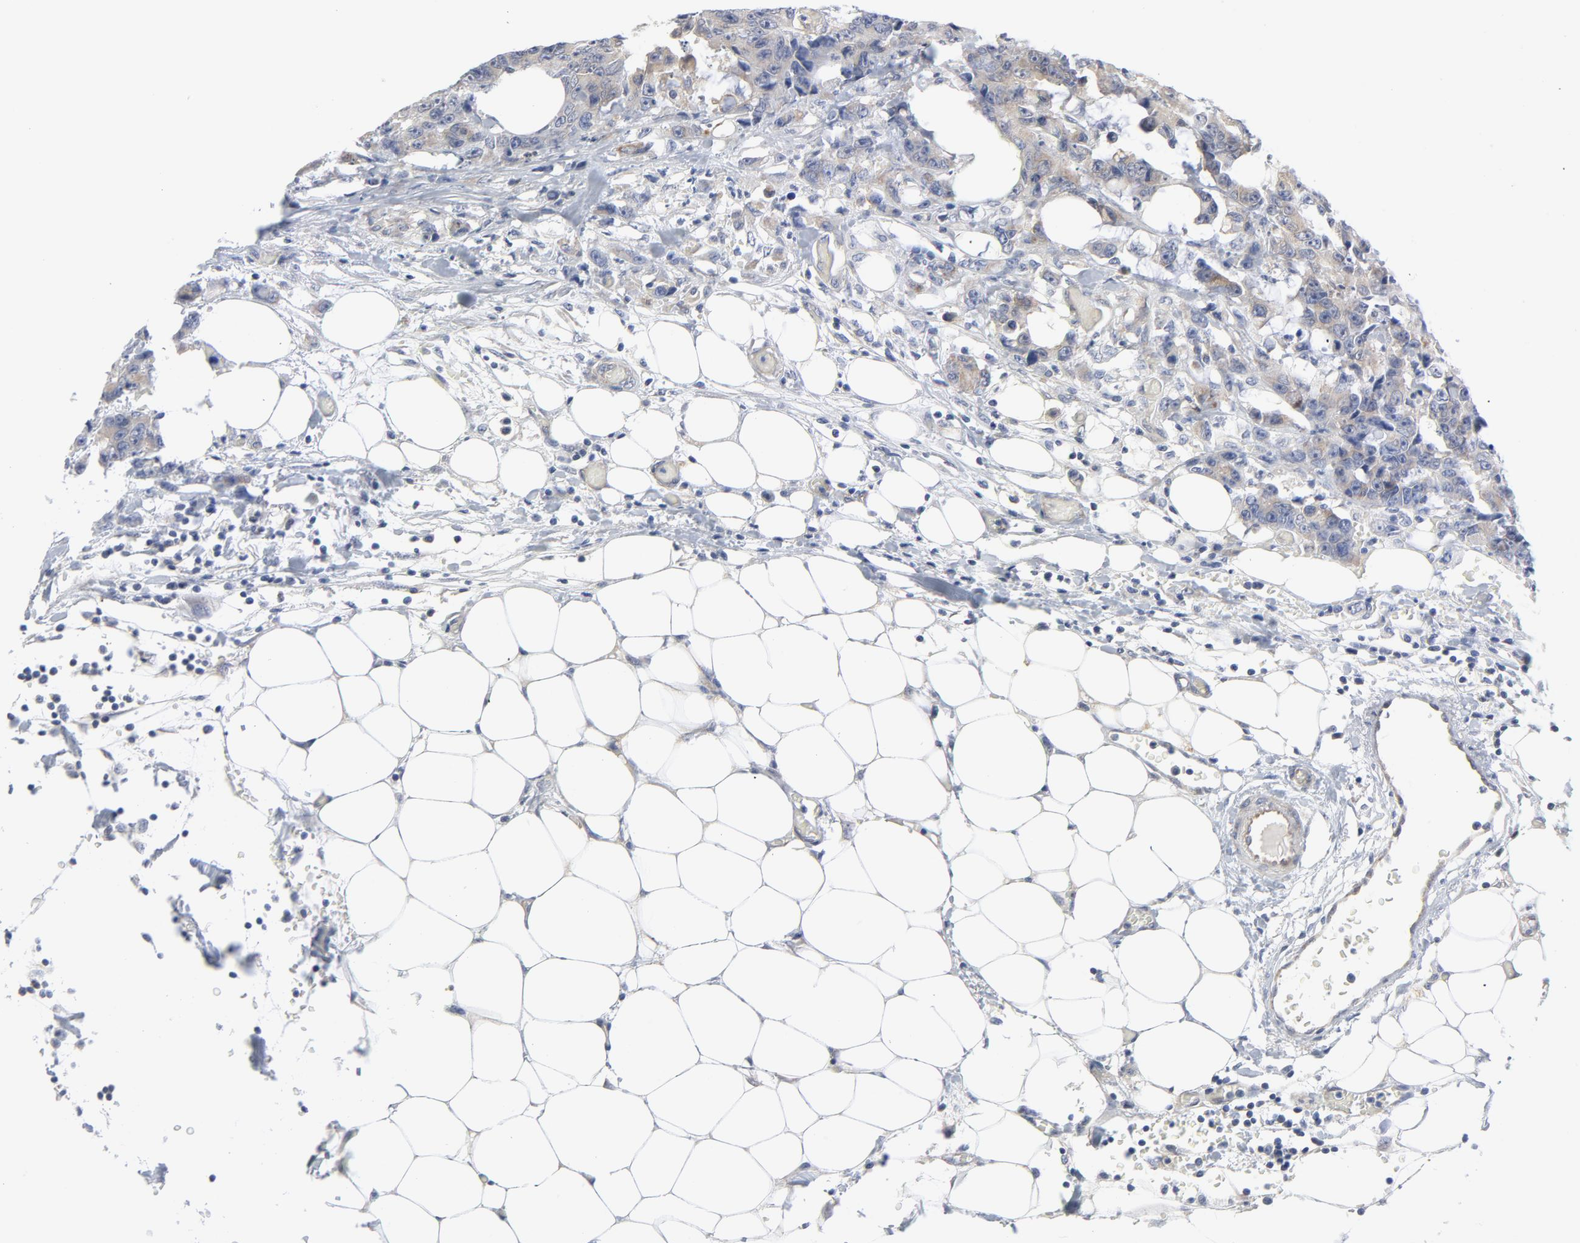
{"staining": {"intensity": "weak", "quantity": "25%-75%", "location": "cytoplasmic/membranous"}, "tissue": "colorectal cancer", "cell_type": "Tumor cells", "image_type": "cancer", "snomed": [{"axis": "morphology", "description": "Adenocarcinoma, NOS"}, {"axis": "topography", "description": "Colon"}], "caption": "A brown stain labels weak cytoplasmic/membranous staining of a protein in human colorectal adenocarcinoma tumor cells.", "gene": "BAD", "patient": {"sex": "female", "age": 86}}